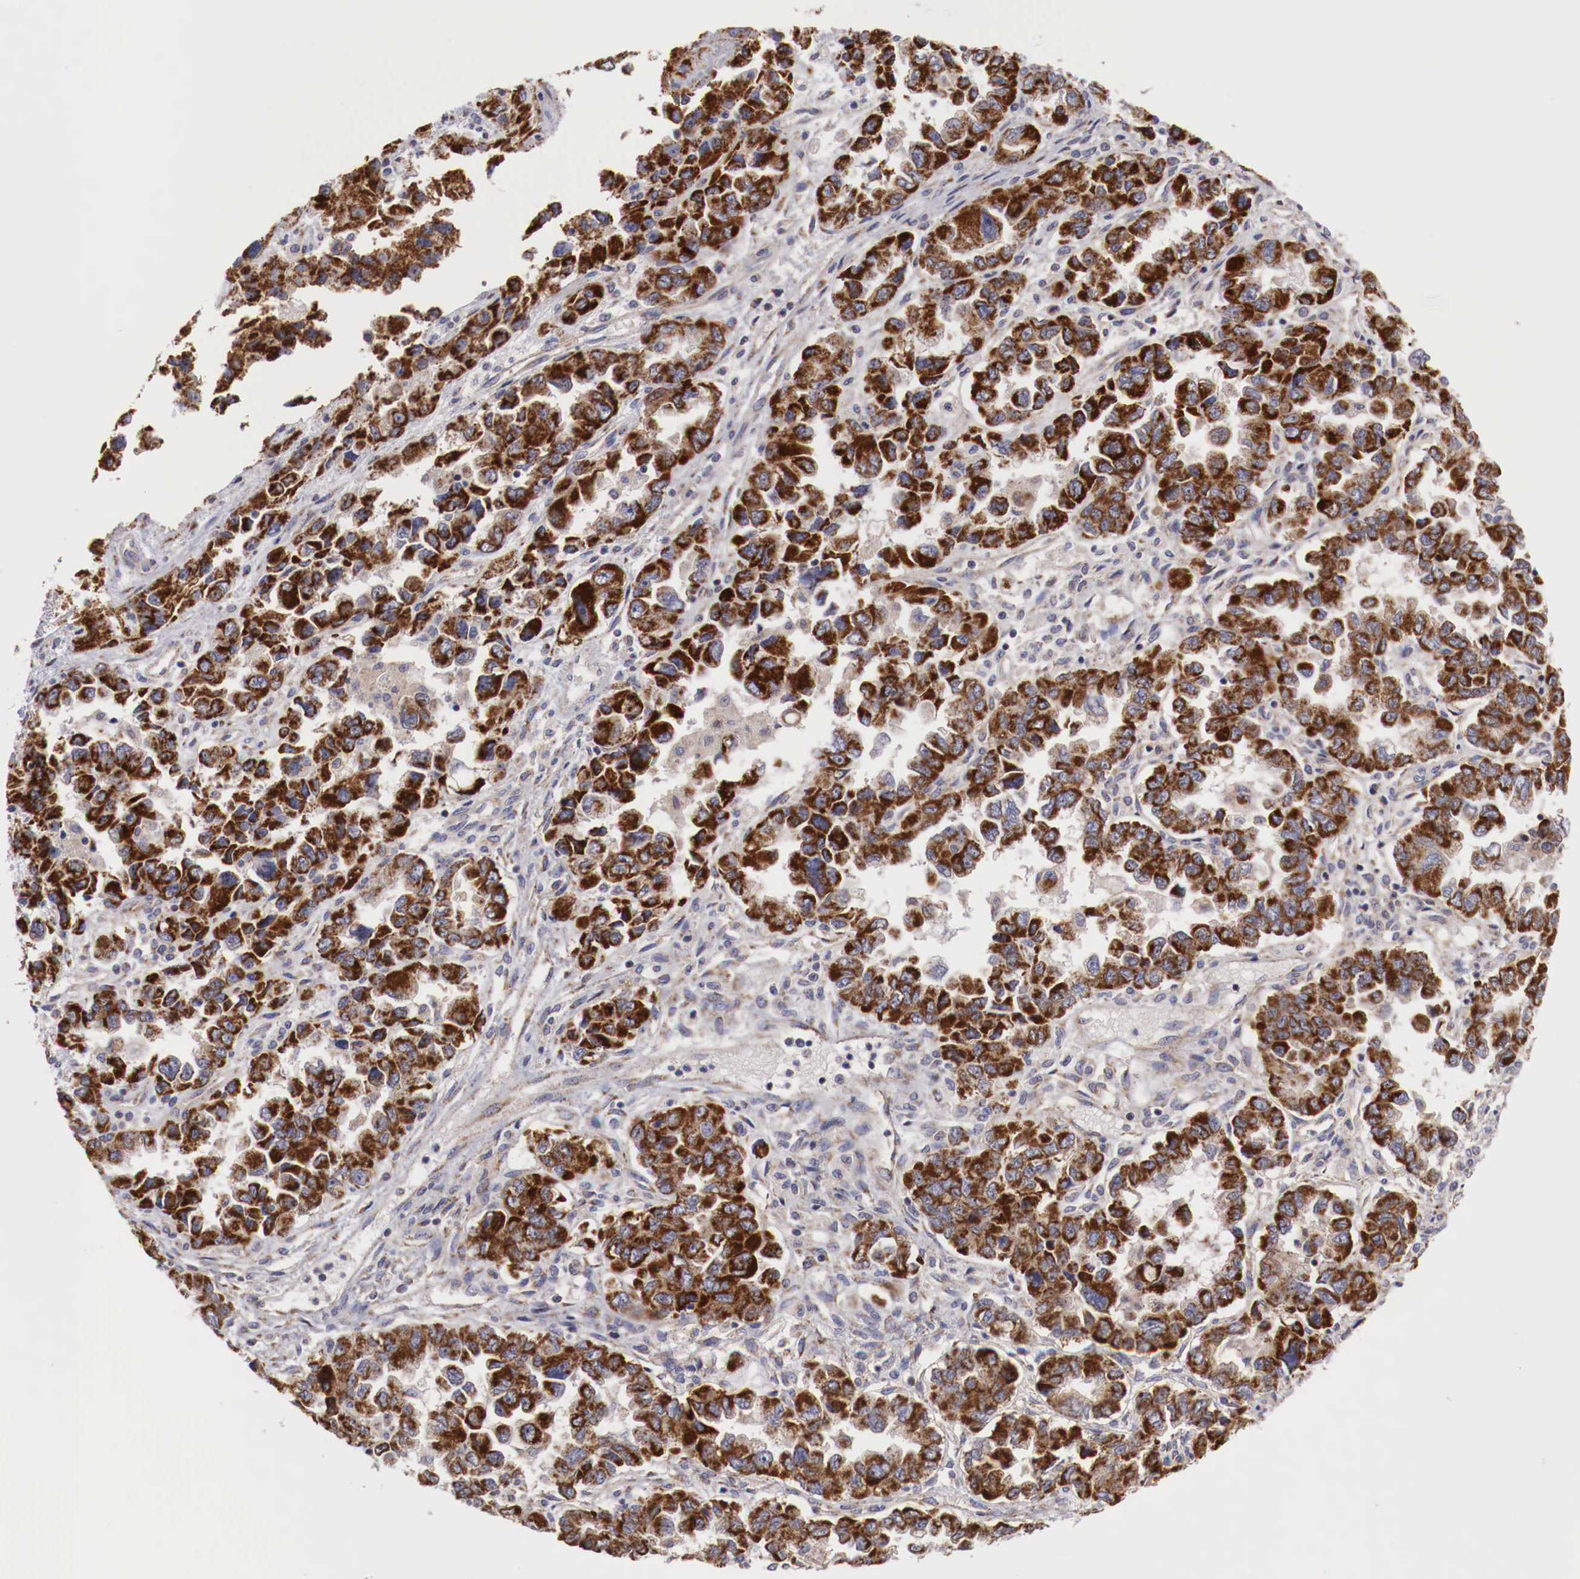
{"staining": {"intensity": "strong", "quantity": ">75%", "location": "cytoplasmic/membranous"}, "tissue": "ovarian cancer", "cell_type": "Tumor cells", "image_type": "cancer", "snomed": [{"axis": "morphology", "description": "Cystadenocarcinoma, serous, NOS"}, {"axis": "topography", "description": "Ovary"}], "caption": "Protein staining displays strong cytoplasmic/membranous positivity in about >75% of tumor cells in ovarian cancer (serous cystadenocarcinoma). (Brightfield microscopy of DAB IHC at high magnification).", "gene": "XPNPEP3", "patient": {"sex": "female", "age": 84}}